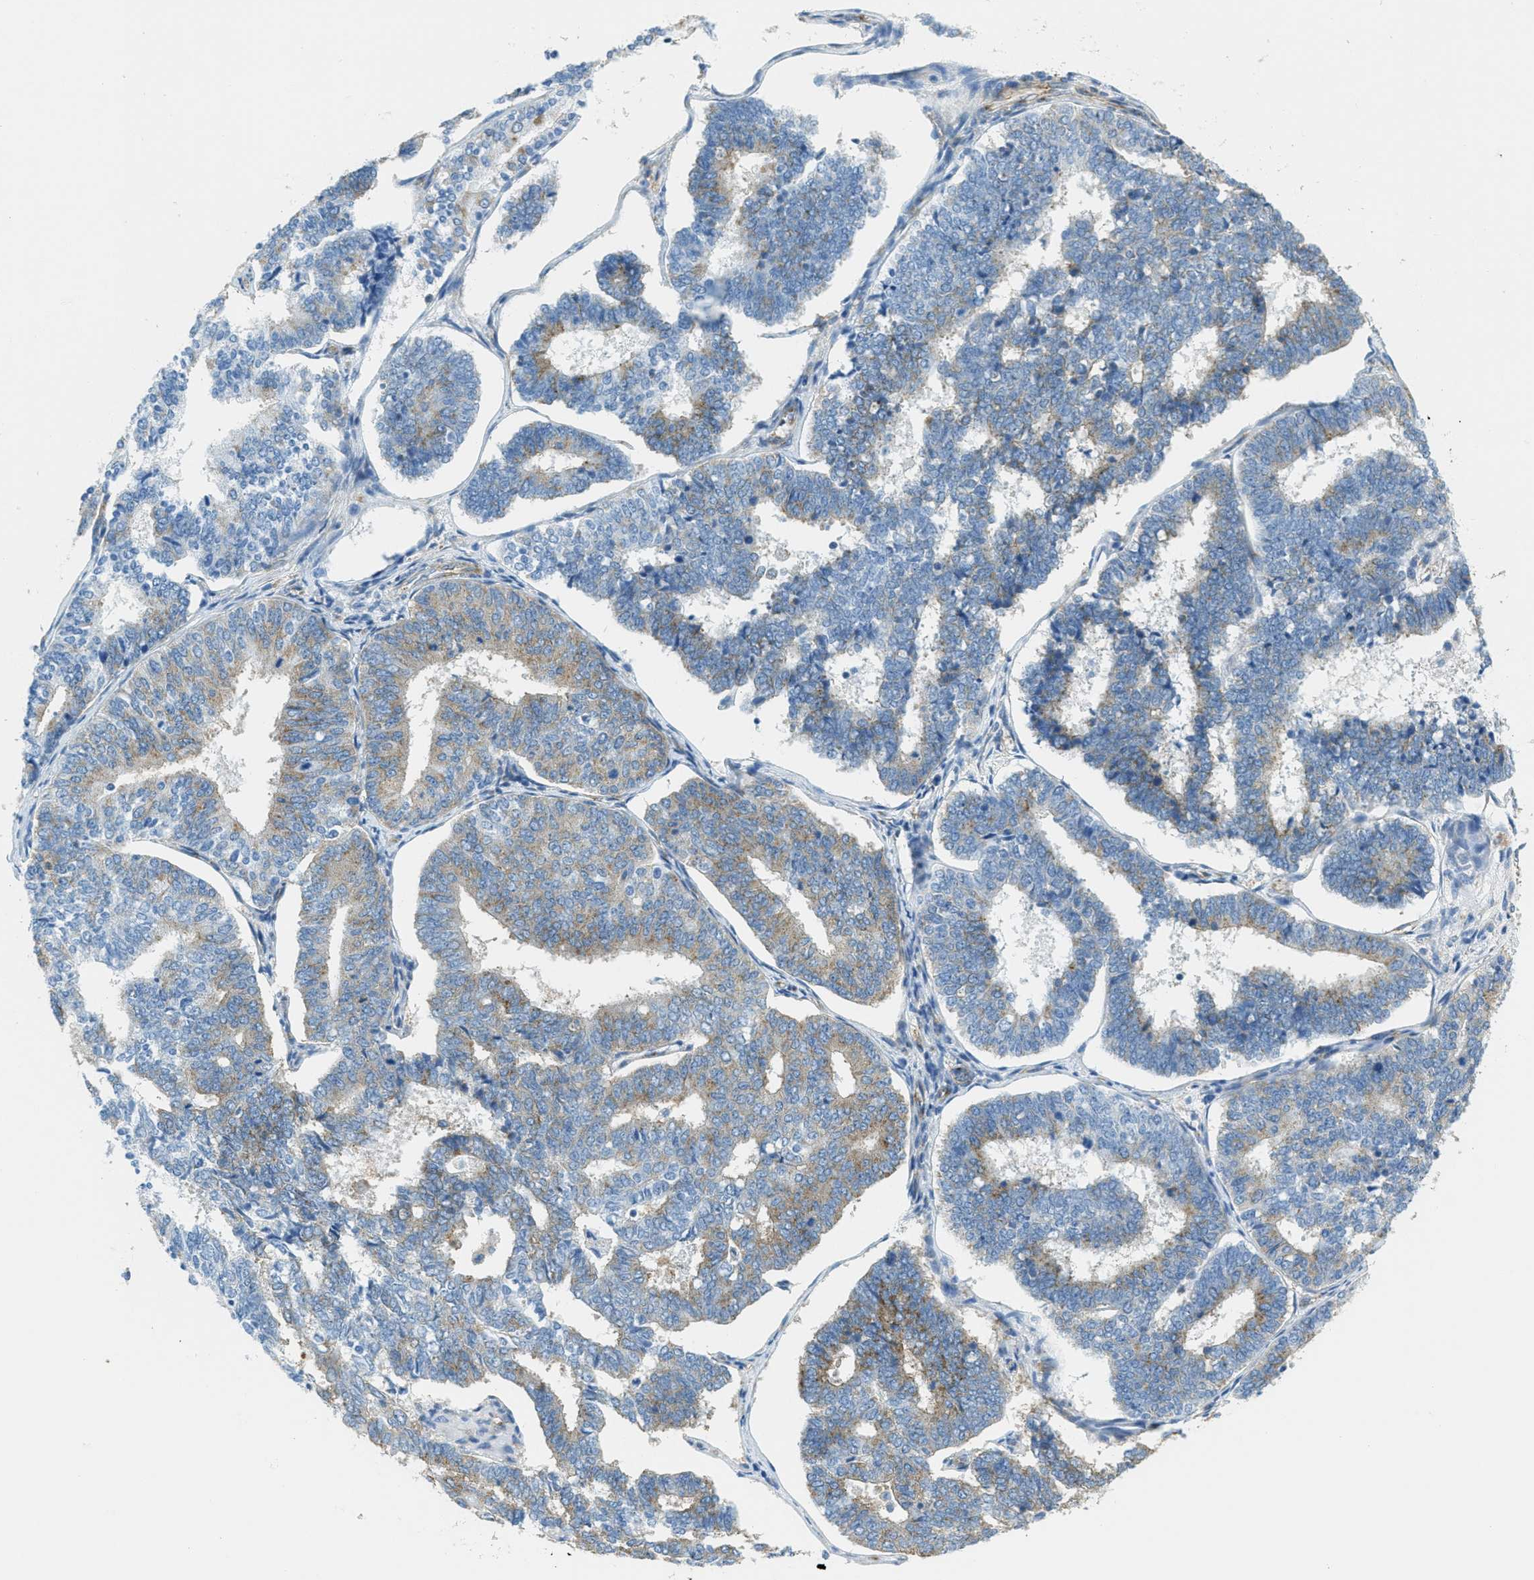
{"staining": {"intensity": "weak", "quantity": "25%-75%", "location": "cytoplasmic/membranous"}, "tissue": "endometrial cancer", "cell_type": "Tumor cells", "image_type": "cancer", "snomed": [{"axis": "morphology", "description": "Adenocarcinoma, NOS"}, {"axis": "topography", "description": "Endometrium"}], "caption": "IHC (DAB) staining of endometrial cancer shows weak cytoplasmic/membranous protein expression in about 25%-75% of tumor cells. Using DAB (3,3'-diaminobenzidine) (brown) and hematoxylin (blue) stains, captured at high magnification using brightfield microscopy.", "gene": "AP2B1", "patient": {"sex": "female", "age": 70}}